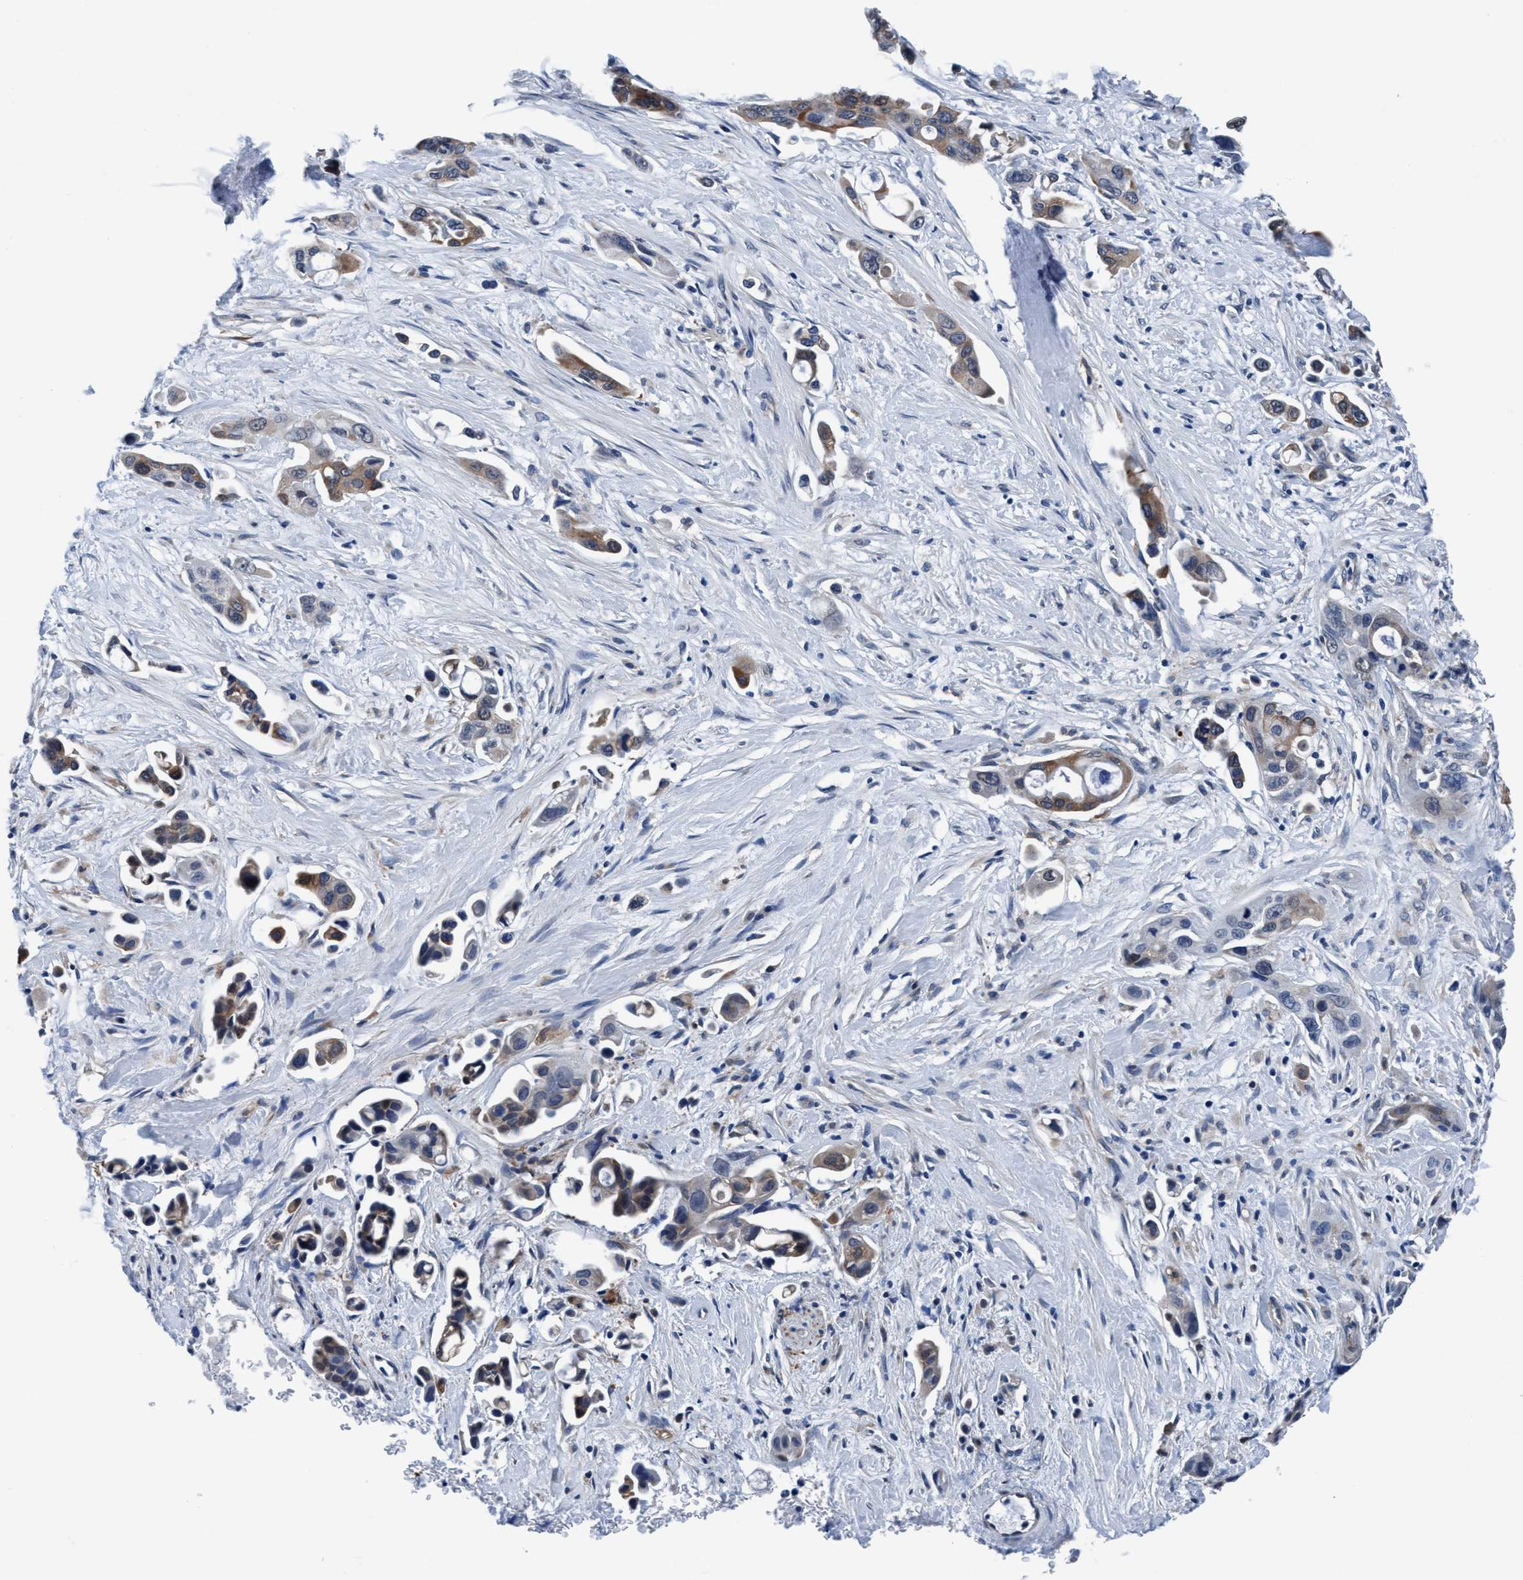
{"staining": {"intensity": "moderate", "quantity": "25%-75%", "location": "cytoplasmic/membranous"}, "tissue": "pancreatic cancer", "cell_type": "Tumor cells", "image_type": "cancer", "snomed": [{"axis": "morphology", "description": "Adenocarcinoma, NOS"}, {"axis": "topography", "description": "Pancreas"}], "caption": "Pancreatic adenocarcinoma stained for a protein exhibits moderate cytoplasmic/membranous positivity in tumor cells.", "gene": "TMEM94", "patient": {"sex": "male", "age": 53}}